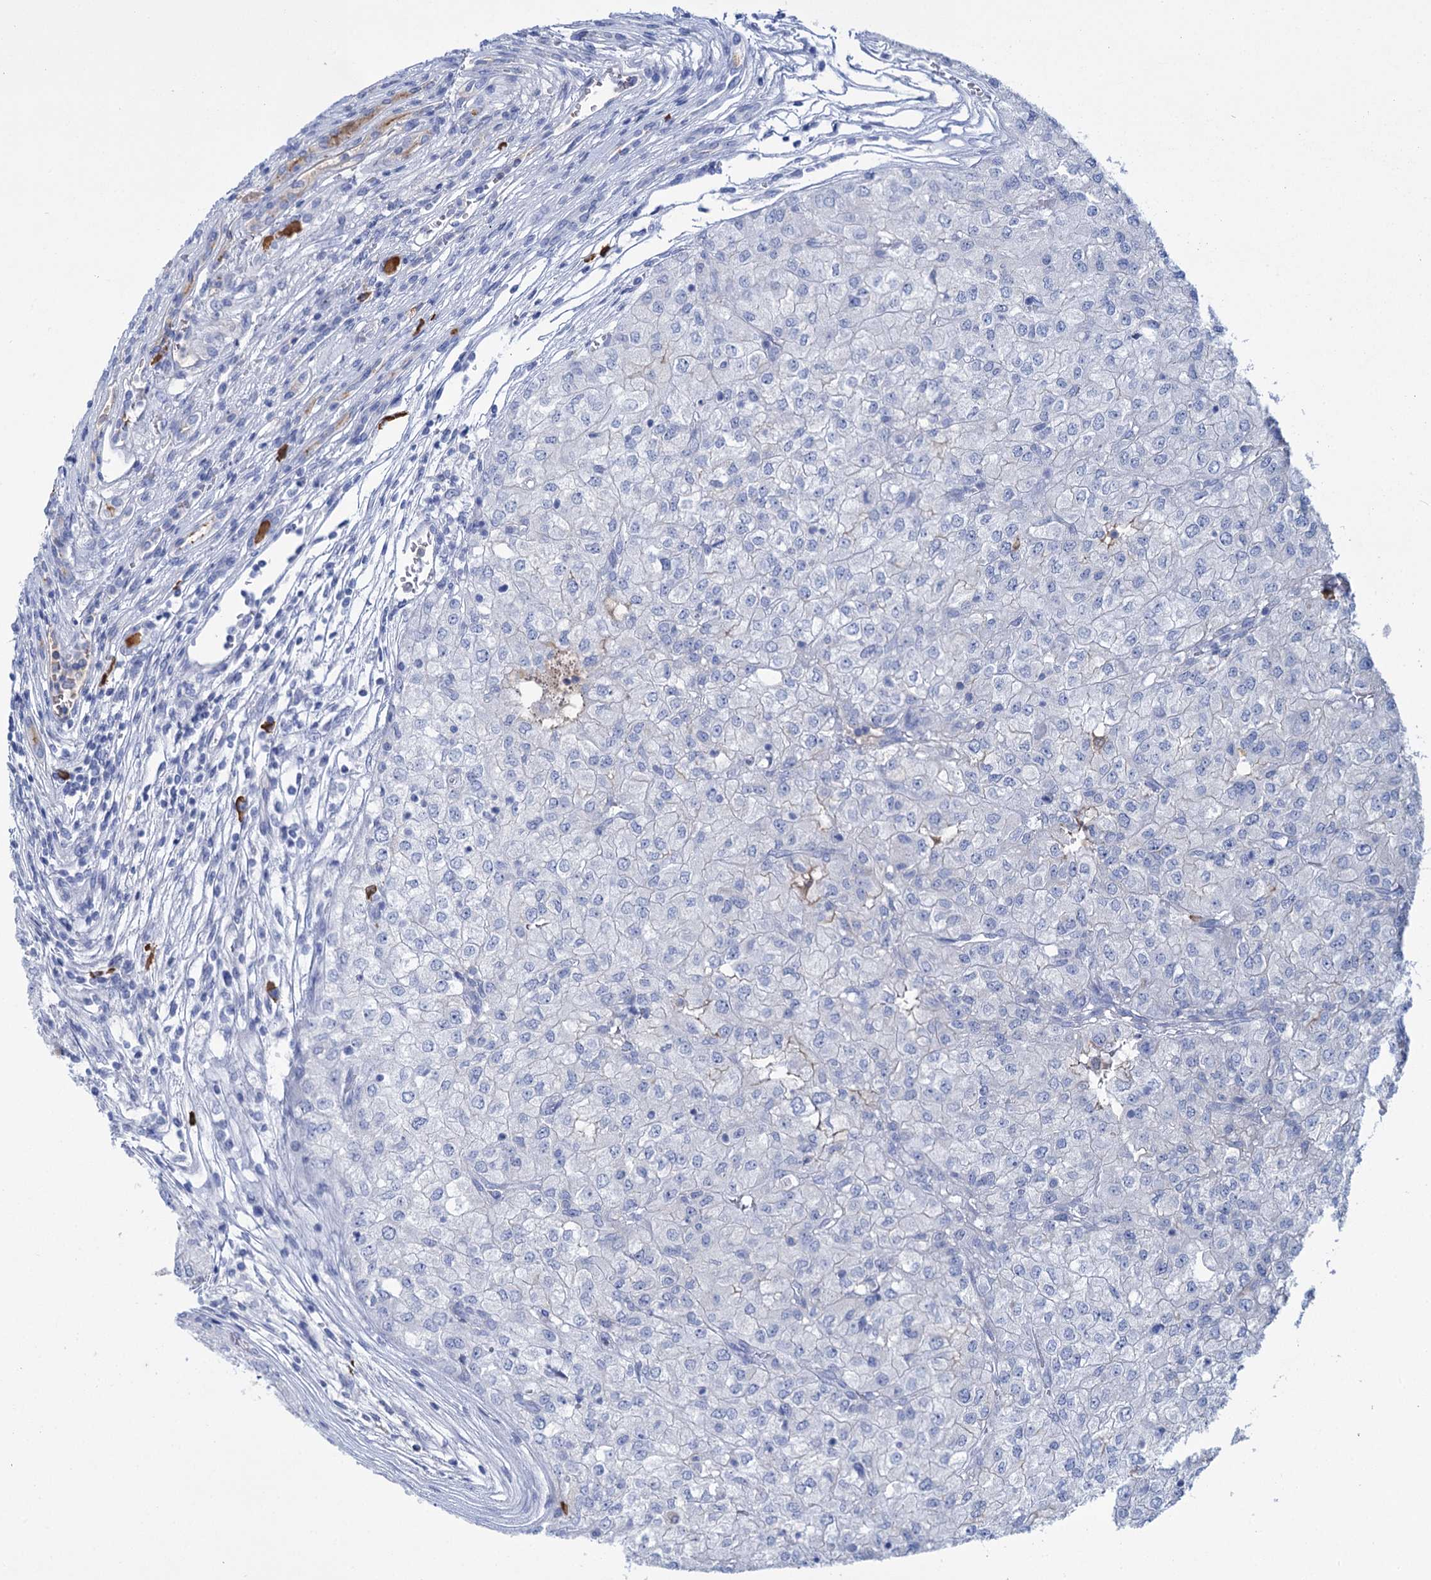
{"staining": {"intensity": "negative", "quantity": "none", "location": "none"}, "tissue": "renal cancer", "cell_type": "Tumor cells", "image_type": "cancer", "snomed": [{"axis": "morphology", "description": "Adenocarcinoma, NOS"}, {"axis": "topography", "description": "Kidney"}], "caption": "Human renal cancer stained for a protein using immunohistochemistry (IHC) exhibits no positivity in tumor cells.", "gene": "FBXW12", "patient": {"sex": "female", "age": 54}}